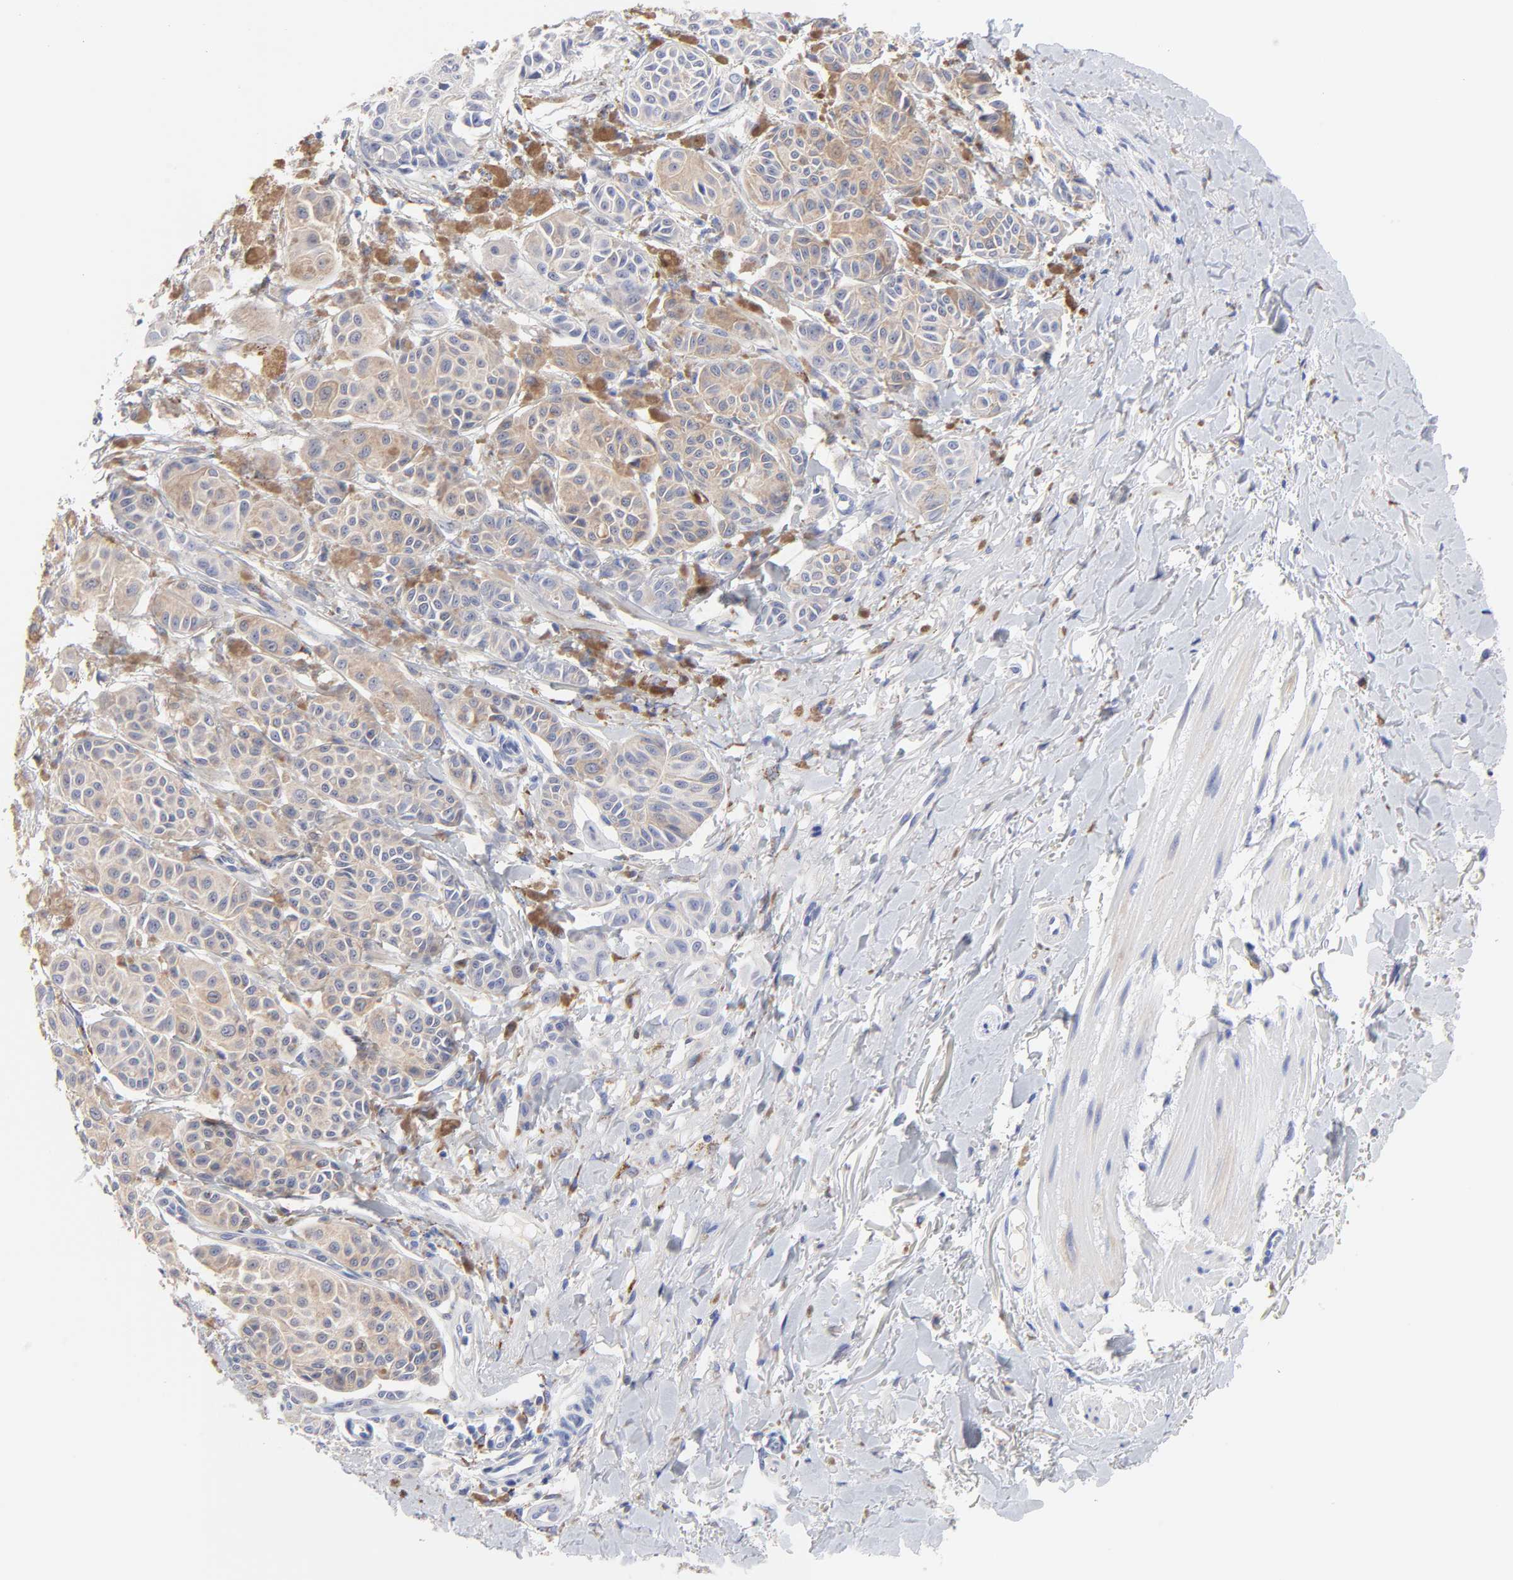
{"staining": {"intensity": "negative", "quantity": "none", "location": "none"}, "tissue": "melanoma", "cell_type": "Tumor cells", "image_type": "cancer", "snomed": [{"axis": "morphology", "description": "Malignant melanoma, NOS"}, {"axis": "topography", "description": "Skin"}], "caption": "This is an IHC micrograph of human melanoma. There is no staining in tumor cells.", "gene": "FBXO10", "patient": {"sex": "male", "age": 76}}